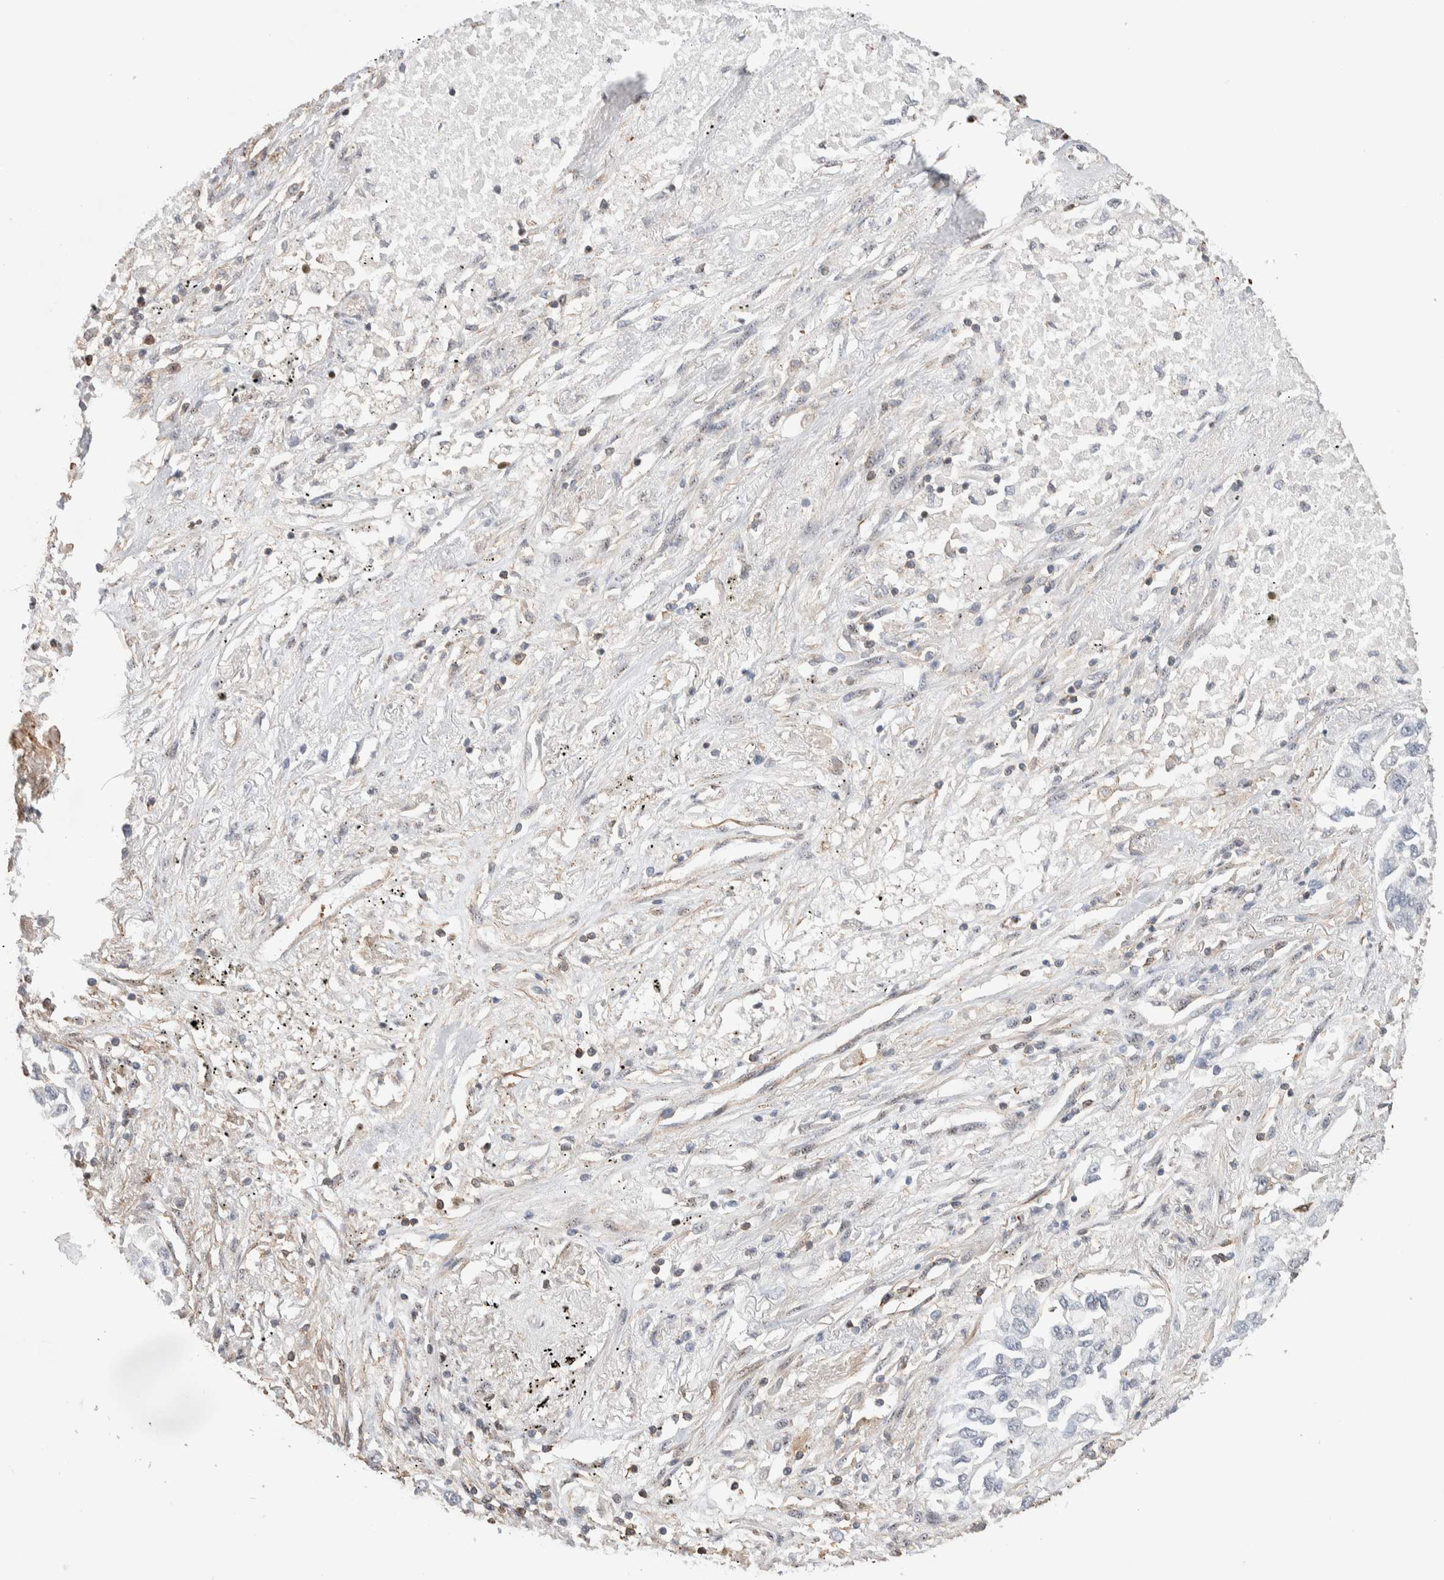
{"staining": {"intensity": "negative", "quantity": "none", "location": "none"}, "tissue": "lung cancer", "cell_type": "Tumor cells", "image_type": "cancer", "snomed": [{"axis": "morphology", "description": "Inflammation, NOS"}, {"axis": "morphology", "description": "Adenocarcinoma, NOS"}, {"axis": "topography", "description": "Lung"}], "caption": "A high-resolution photomicrograph shows IHC staining of lung adenocarcinoma, which demonstrates no significant staining in tumor cells.", "gene": "ZNF704", "patient": {"sex": "male", "age": 63}}